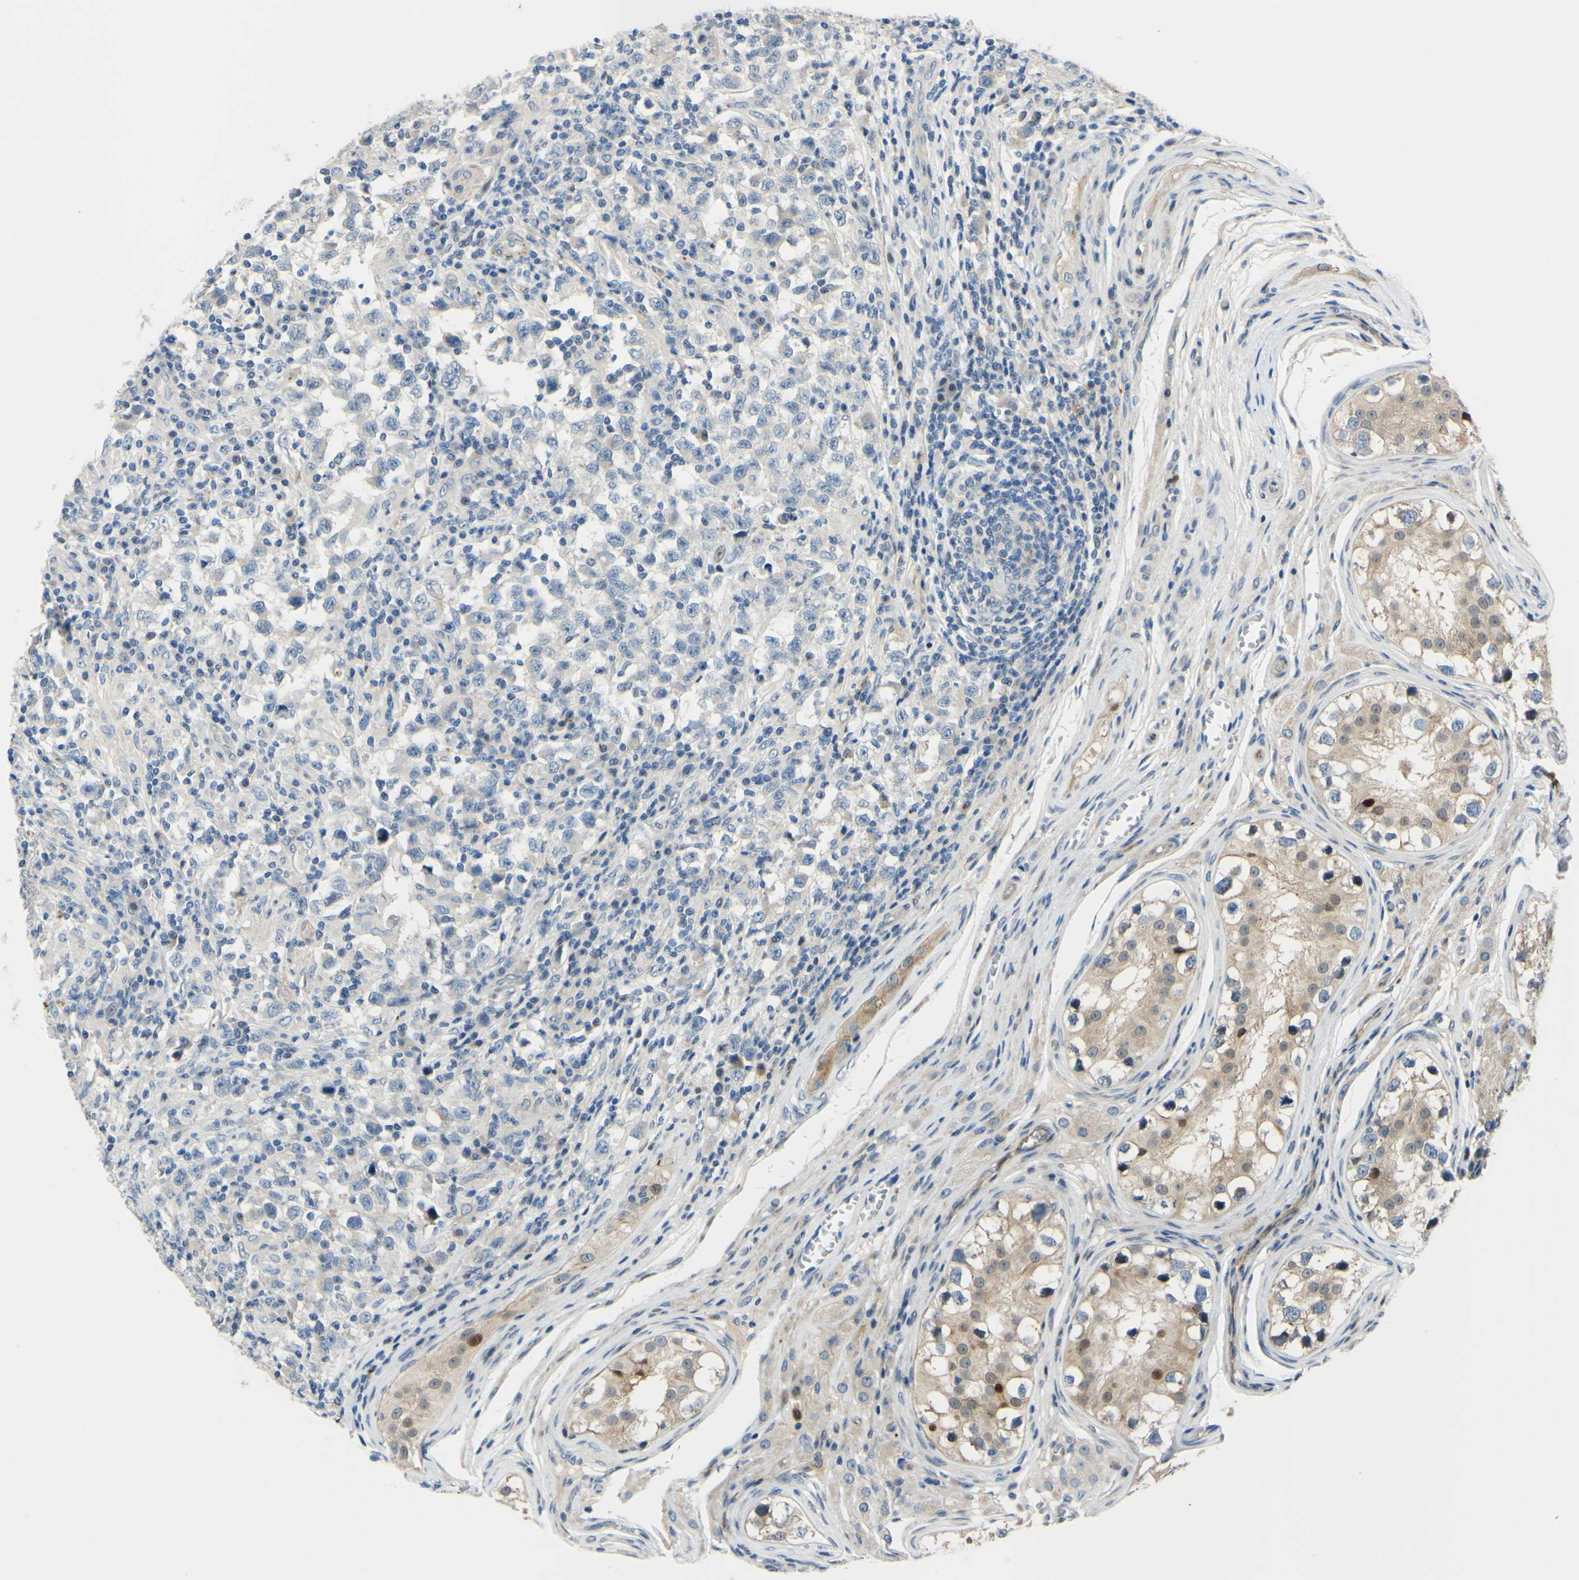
{"staining": {"intensity": "negative", "quantity": "none", "location": "none"}, "tissue": "testis cancer", "cell_type": "Tumor cells", "image_type": "cancer", "snomed": [{"axis": "morphology", "description": "Carcinoma, Embryonal, NOS"}, {"axis": "topography", "description": "Testis"}], "caption": "This is a photomicrograph of immunohistochemistry (IHC) staining of testis cancer, which shows no positivity in tumor cells.", "gene": "ARHGAP1", "patient": {"sex": "male", "age": 21}}